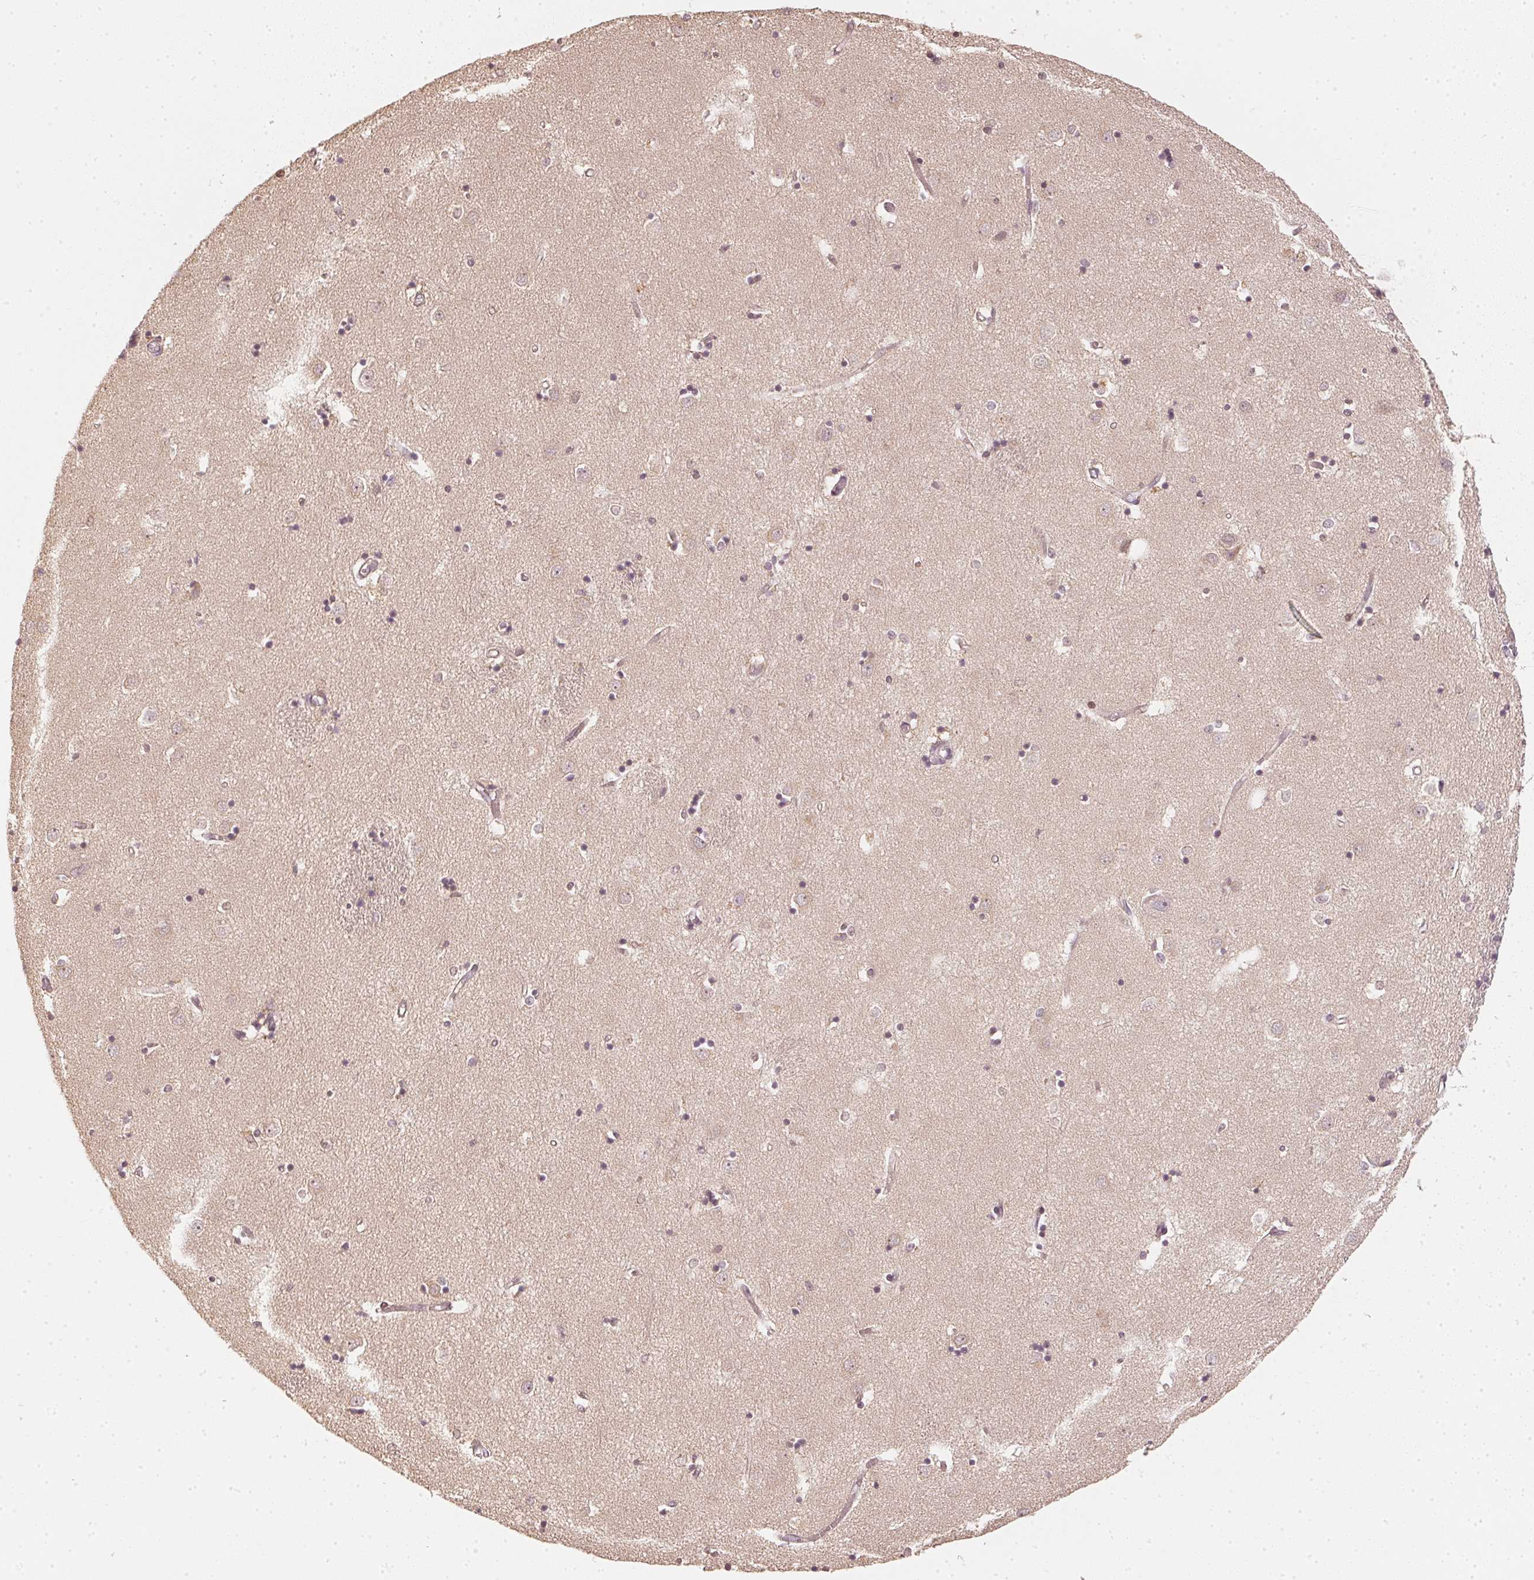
{"staining": {"intensity": "weak", "quantity": "<25%", "location": "nuclear"}, "tissue": "caudate", "cell_type": "Glial cells", "image_type": "normal", "snomed": [{"axis": "morphology", "description": "Normal tissue, NOS"}, {"axis": "topography", "description": "Lateral ventricle wall"}], "caption": "The immunohistochemistry micrograph has no significant expression in glial cells of caudate. (Brightfield microscopy of DAB immunohistochemistry (IHC) at high magnification).", "gene": "UBE2L3", "patient": {"sex": "male", "age": 54}}